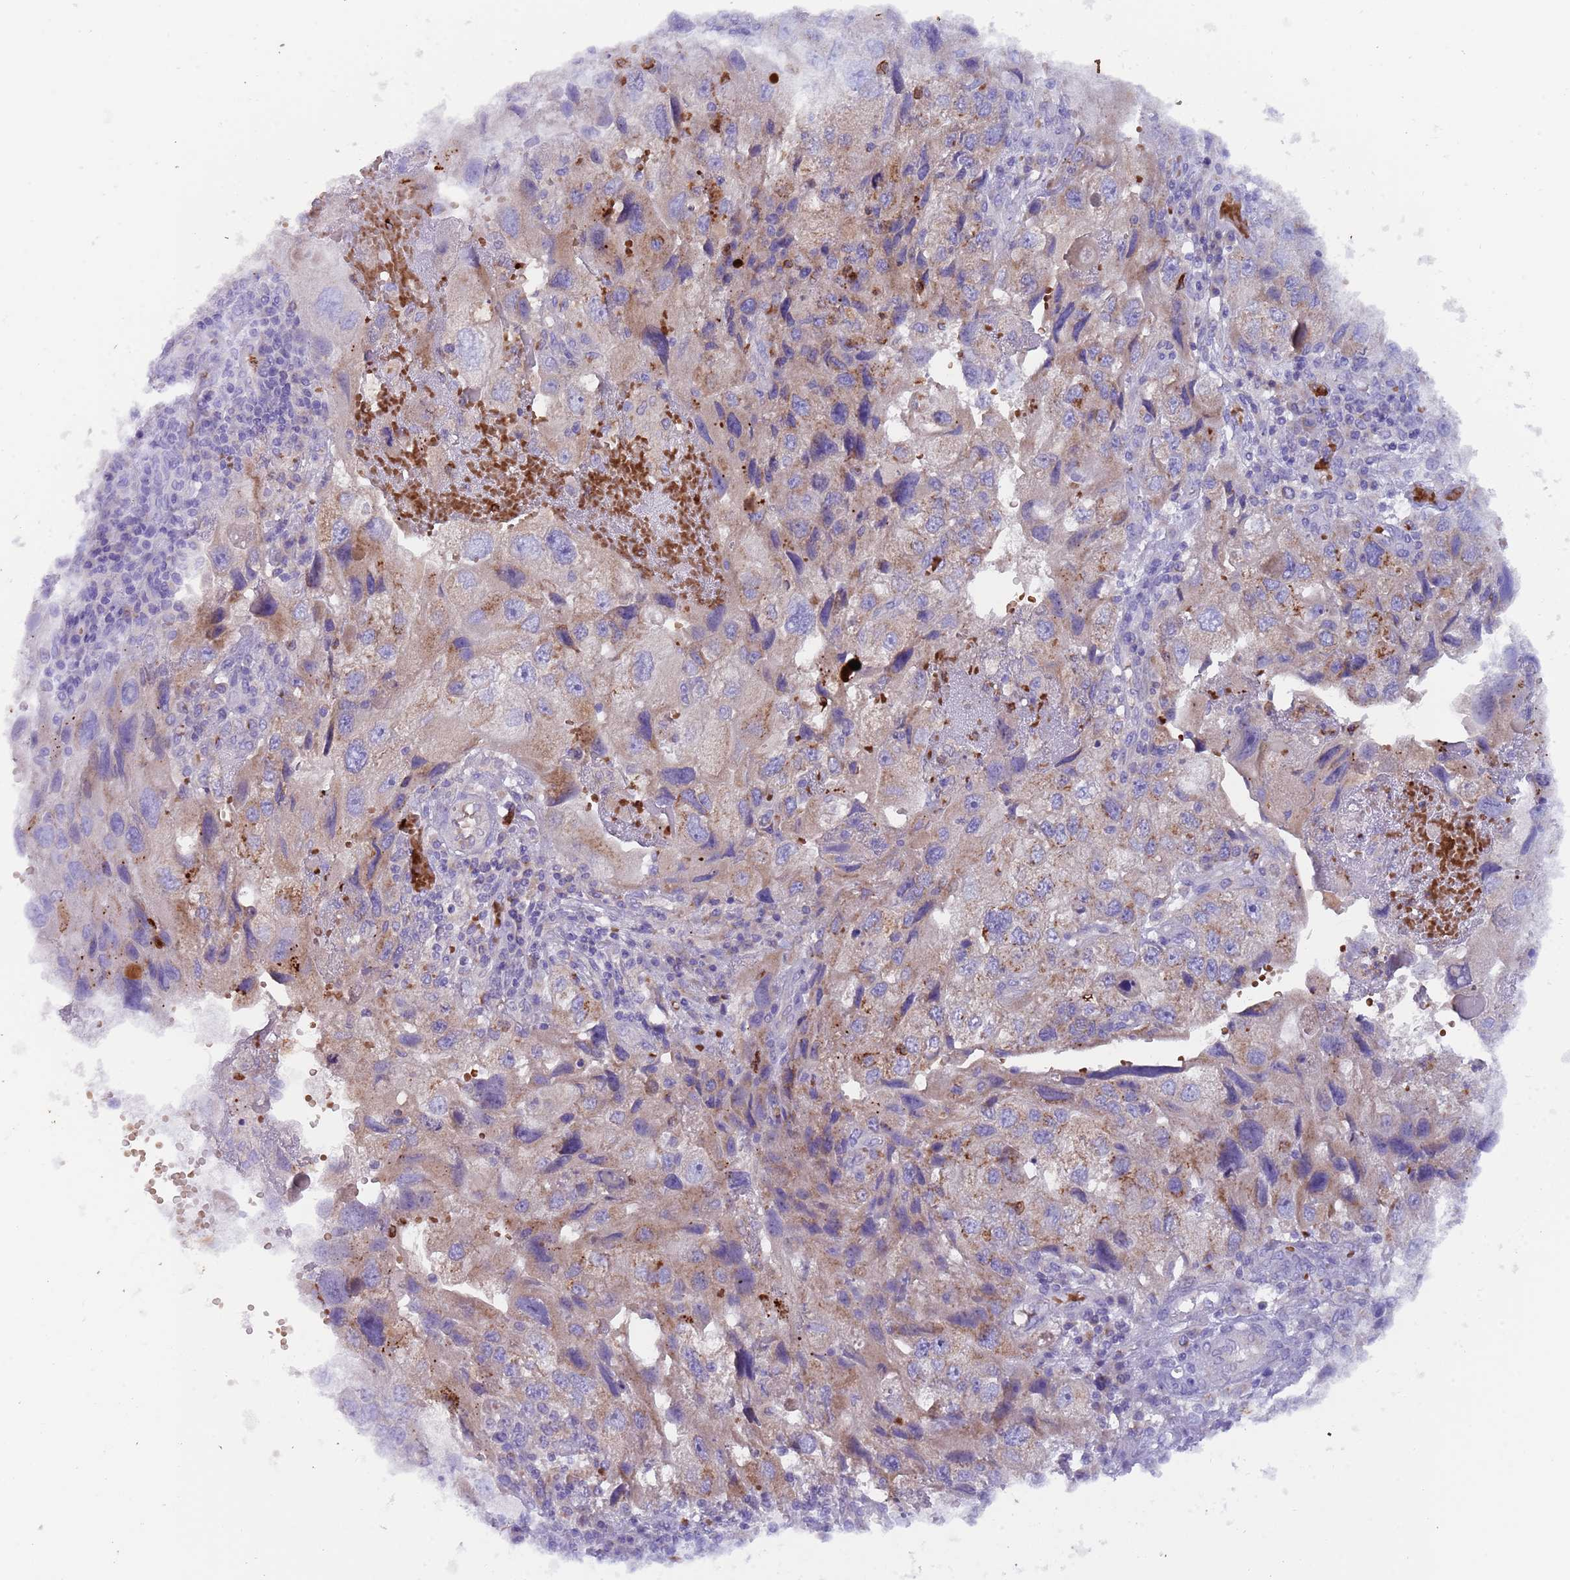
{"staining": {"intensity": "weak", "quantity": "25%-75%", "location": "cytoplasmic/membranous"}, "tissue": "endometrial cancer", "cell_type": "Tumor cells", "image_type": "cancer", "snomed": [{"axis": "morphology", "description": "Adenocarcinoma, NOS"}, {"axis": "topography", "description": "Endometrium"}], "caption": "This is an image of immunohistochemistry (IHC) staining of adenocarcinoma (endometrial), which shows weak staining in the cytoplasmic/membranous of tumor cells.", "gene": "TMEM251", "patient": {"sex": "female", "age": 49}}